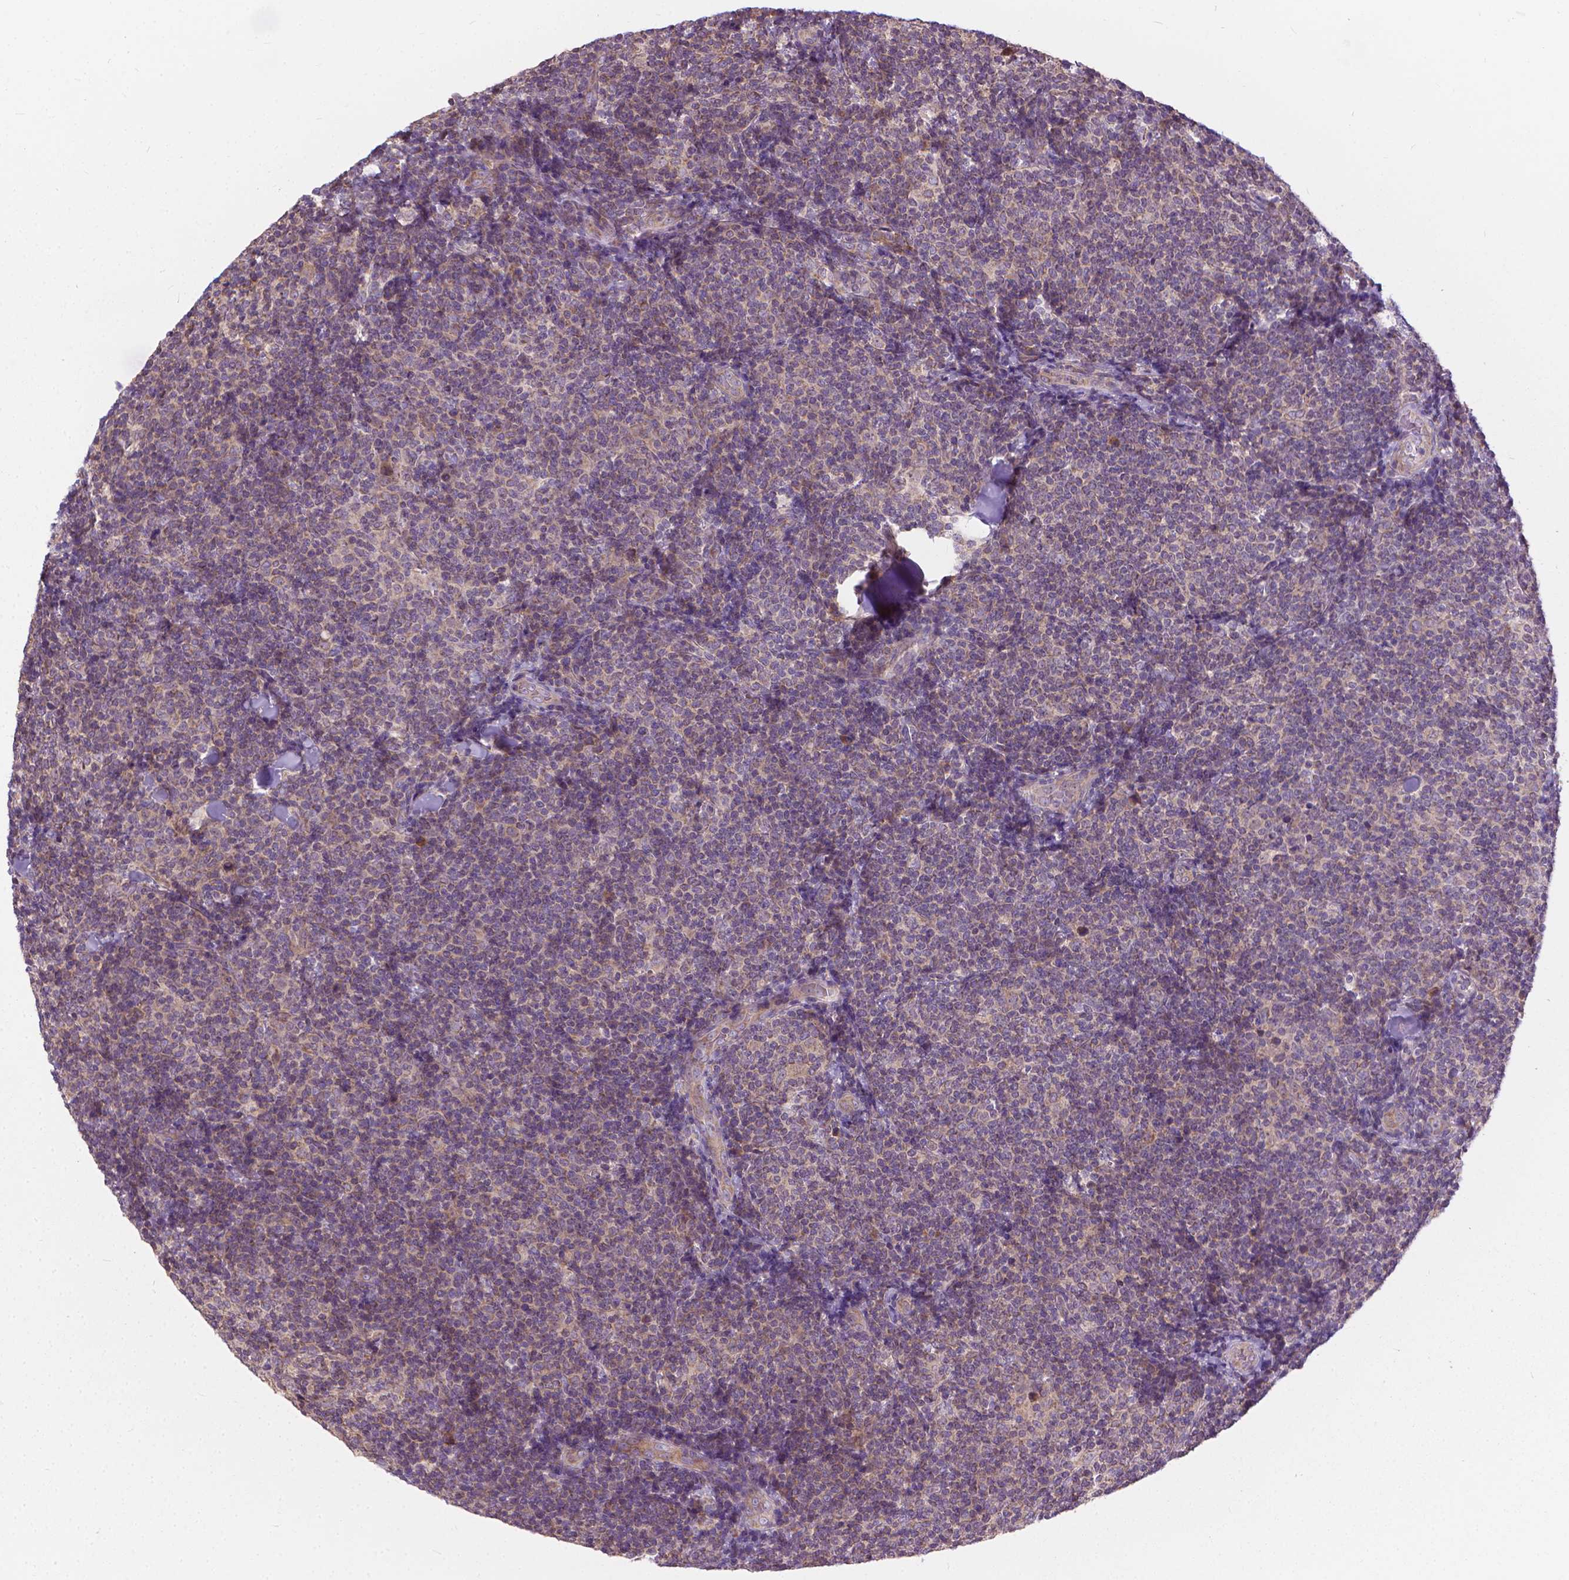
{"staining": {"intensity": "weak", "quantity": "<25%", "location": "cytoplasmic/membranous"}, "tissue": "lymphoma", "cell_type": "Tumor cells", "image_type": "cancer", "snomed": [{"axis": "morphology", "description": "Malignant lymphoma, non-Hodgkin's type, Low grade"}, {"axis": "topography", "description": "Lymph node"}], "caption": "IHC of human low-grade malignant lymphoma, non-Hodgkin's type shows no staining in tumor cells.", "gene": "NUDT1", "patient": {"sex": "female", "age": 56}}